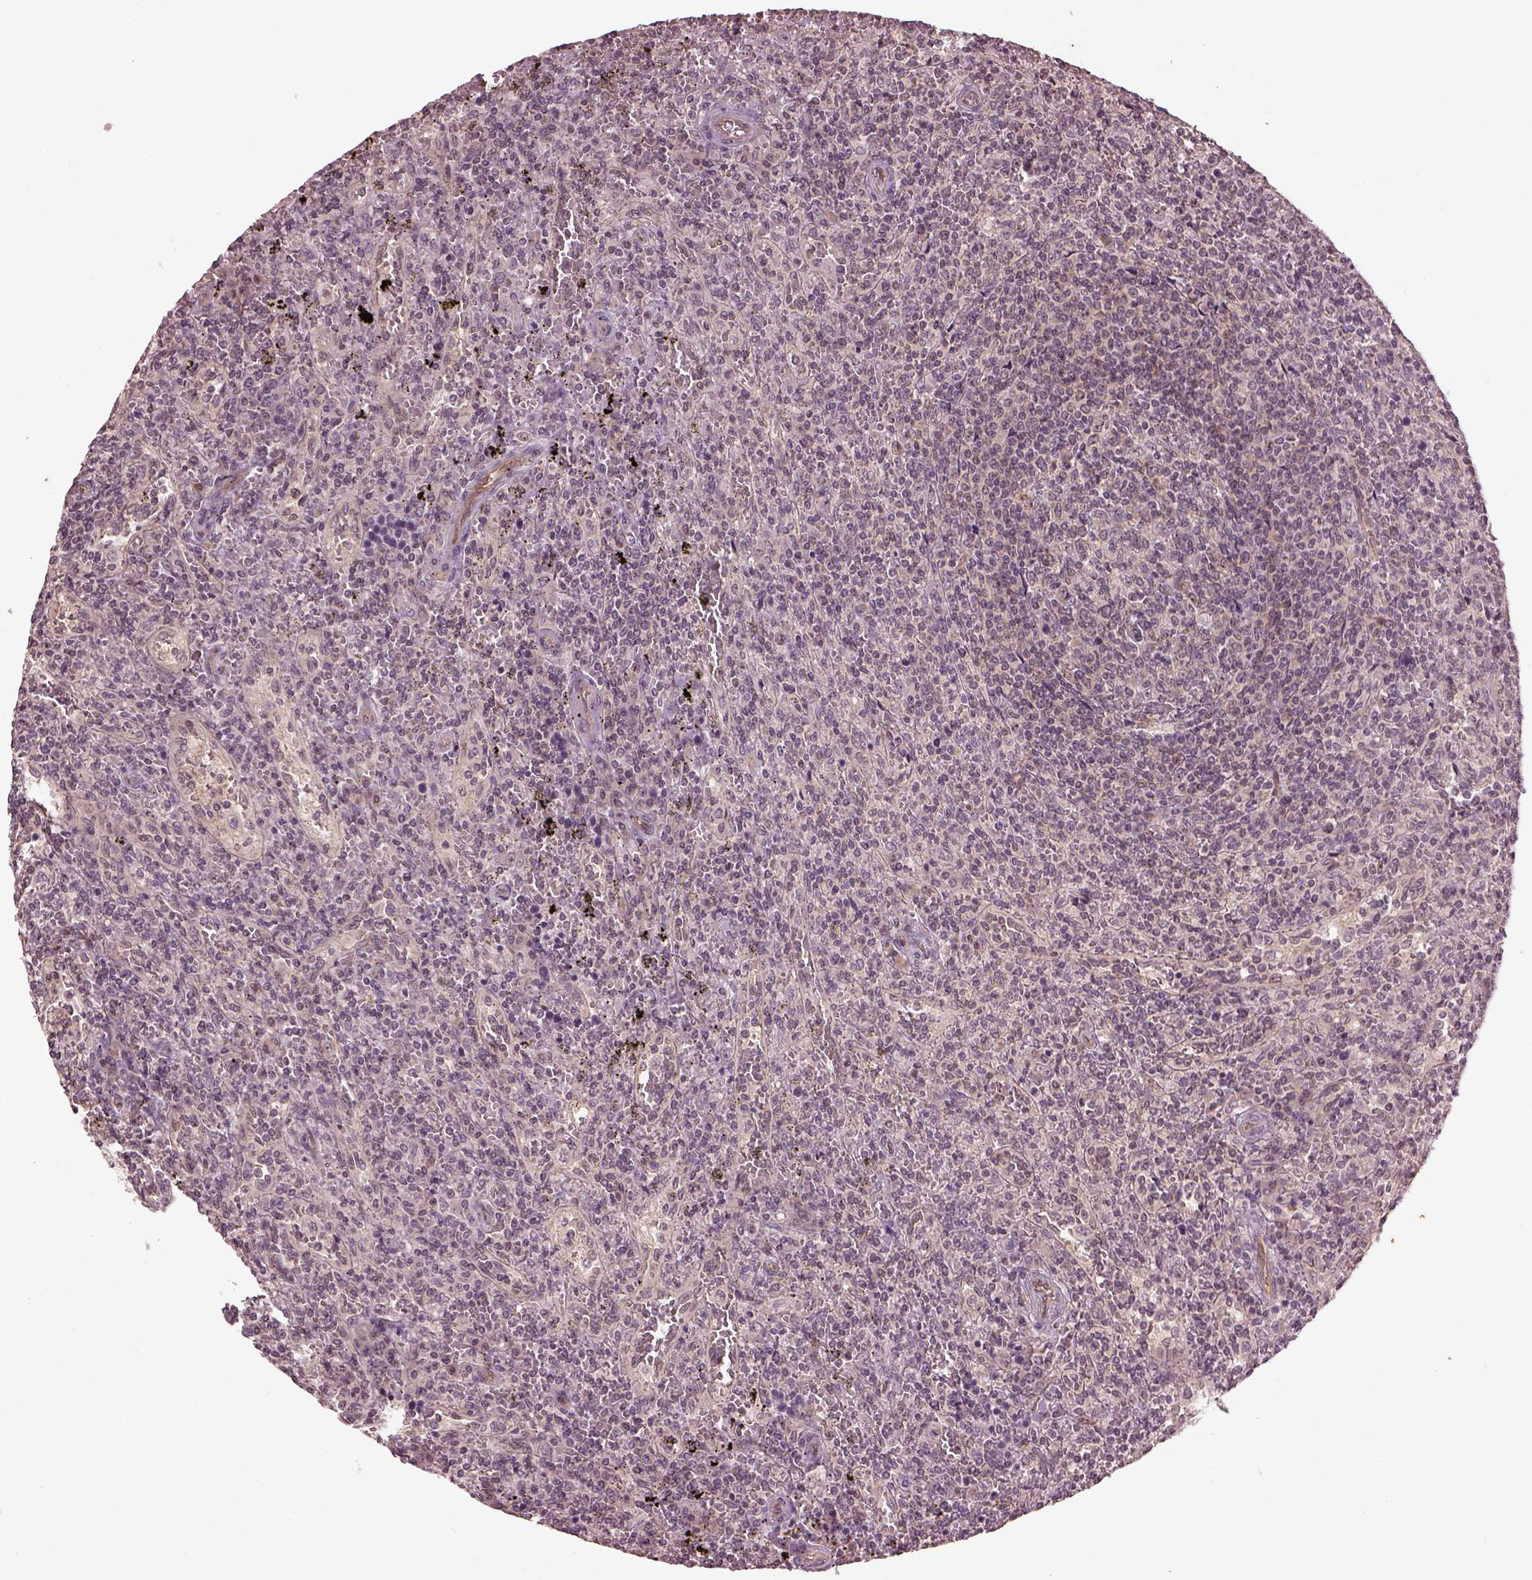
{"staining": {"intensity": "negative", "quantity": "none", "location": "none"}, "tissue": "lymphoma", "cell_type": "Tumor cells", "image_type": "cancer", "snomed": [{"axis": "morphology", "description": "Malignant lymphoma, non-Hodgkin's type, Low grade"}, {"axis": "topography", "description": "Spleen"}], "caption": "Immunohistochemistry (IHC) image of neoplastic tissue: low-grade malignant lymphoma, non-Hodgkin's type stained with DAB (3,3'-diaminobenzidine) reveals no significant protein staining in tumor cells.", "gene": "GNRH1", "patient": {"sex": "male", "age": 62}}